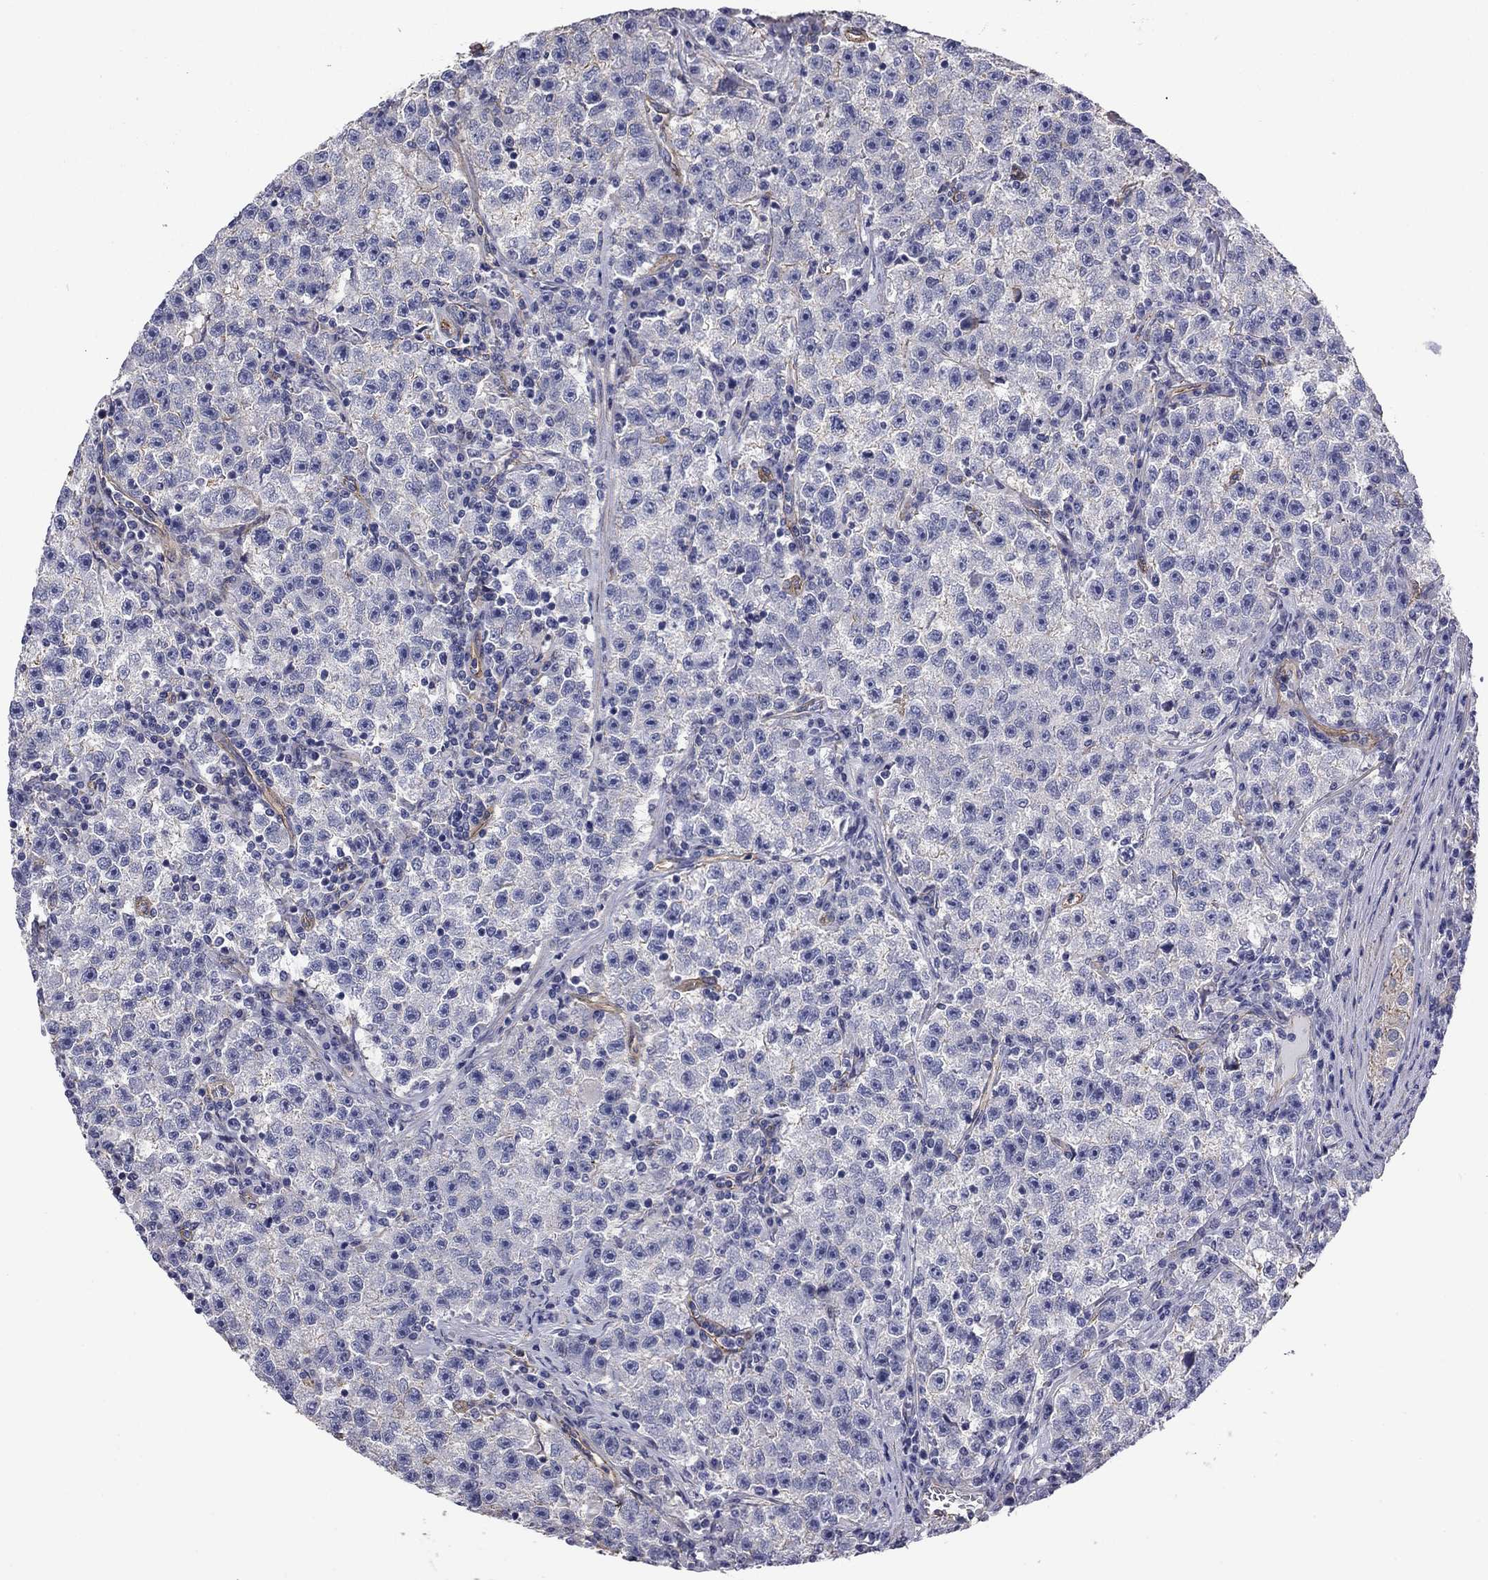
{"staining": {"intensity": "negative", "quantity": "none", "location": "none"}, "tissue": "testis cancer", "cell_type": "Tumor cells", "image_type": "cancer", "snomed": [{"axis": "morphology", "description": "Seminoma, NOS"}, {"axis": "topography", "description": "Testis"}], "caption": "This is an immunohistochemistry histopathology image of seminoma (testis). There is no staining in tumor cells.", "gene": "TCHH", "patient": {"sex": "male", "age": 22}}